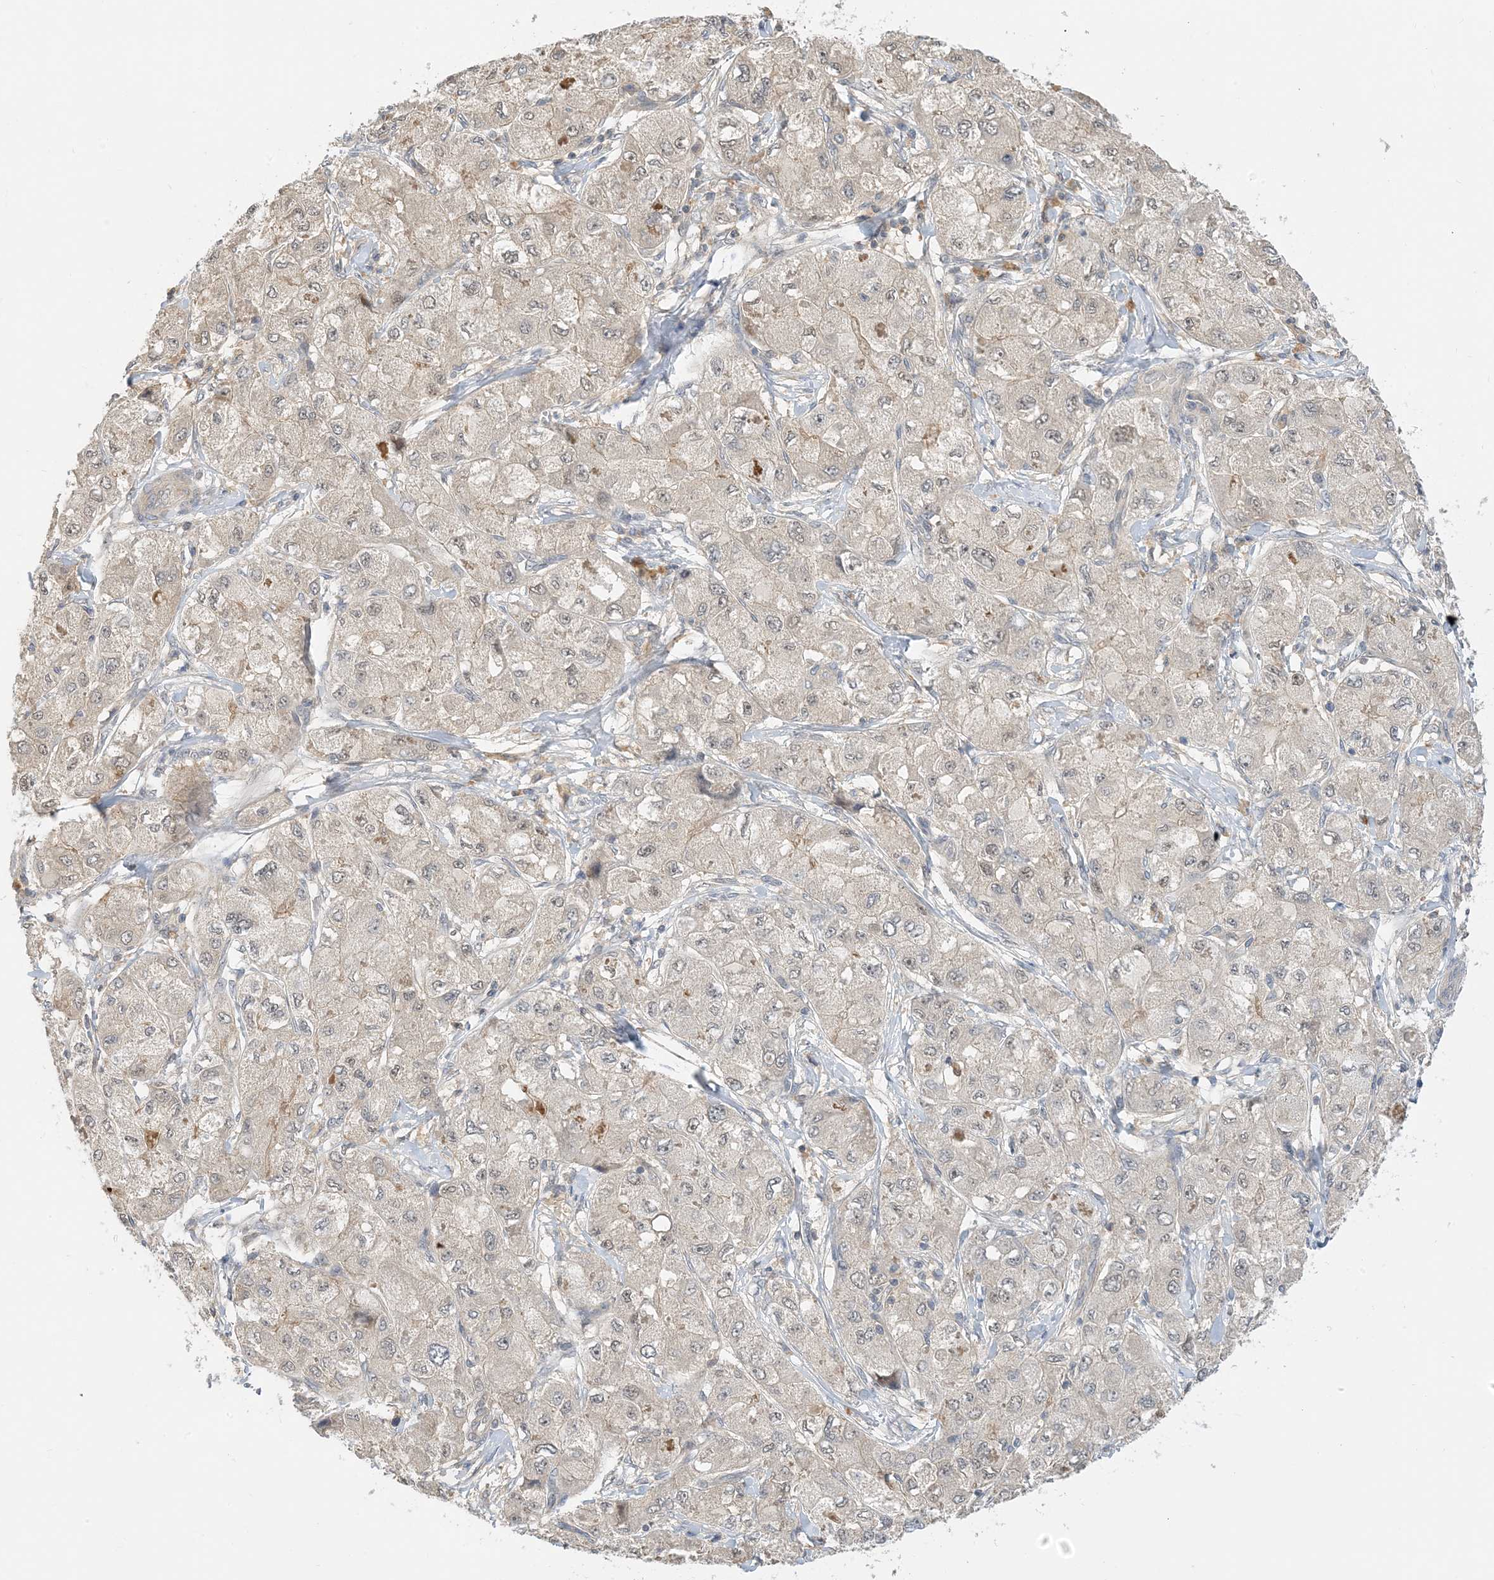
{"staining": {"intensity": "negative", "quantity": "none", "location": "none"}, "tissue": "liver cancer", "cell_type": "Tumor cells", "image_type": "cancer", "snomed": [{"axis": "morphology", "description": "Carcinoma, Hepatocellular, NOS"}, {"axis": "topography", "description": "Liver"}], "caption": "Tumor cells are negative for protein expression in human liver hepatocellular carcinoma.", "gene": "WDR26", "patient": {"sex": "male", "age": 80}}